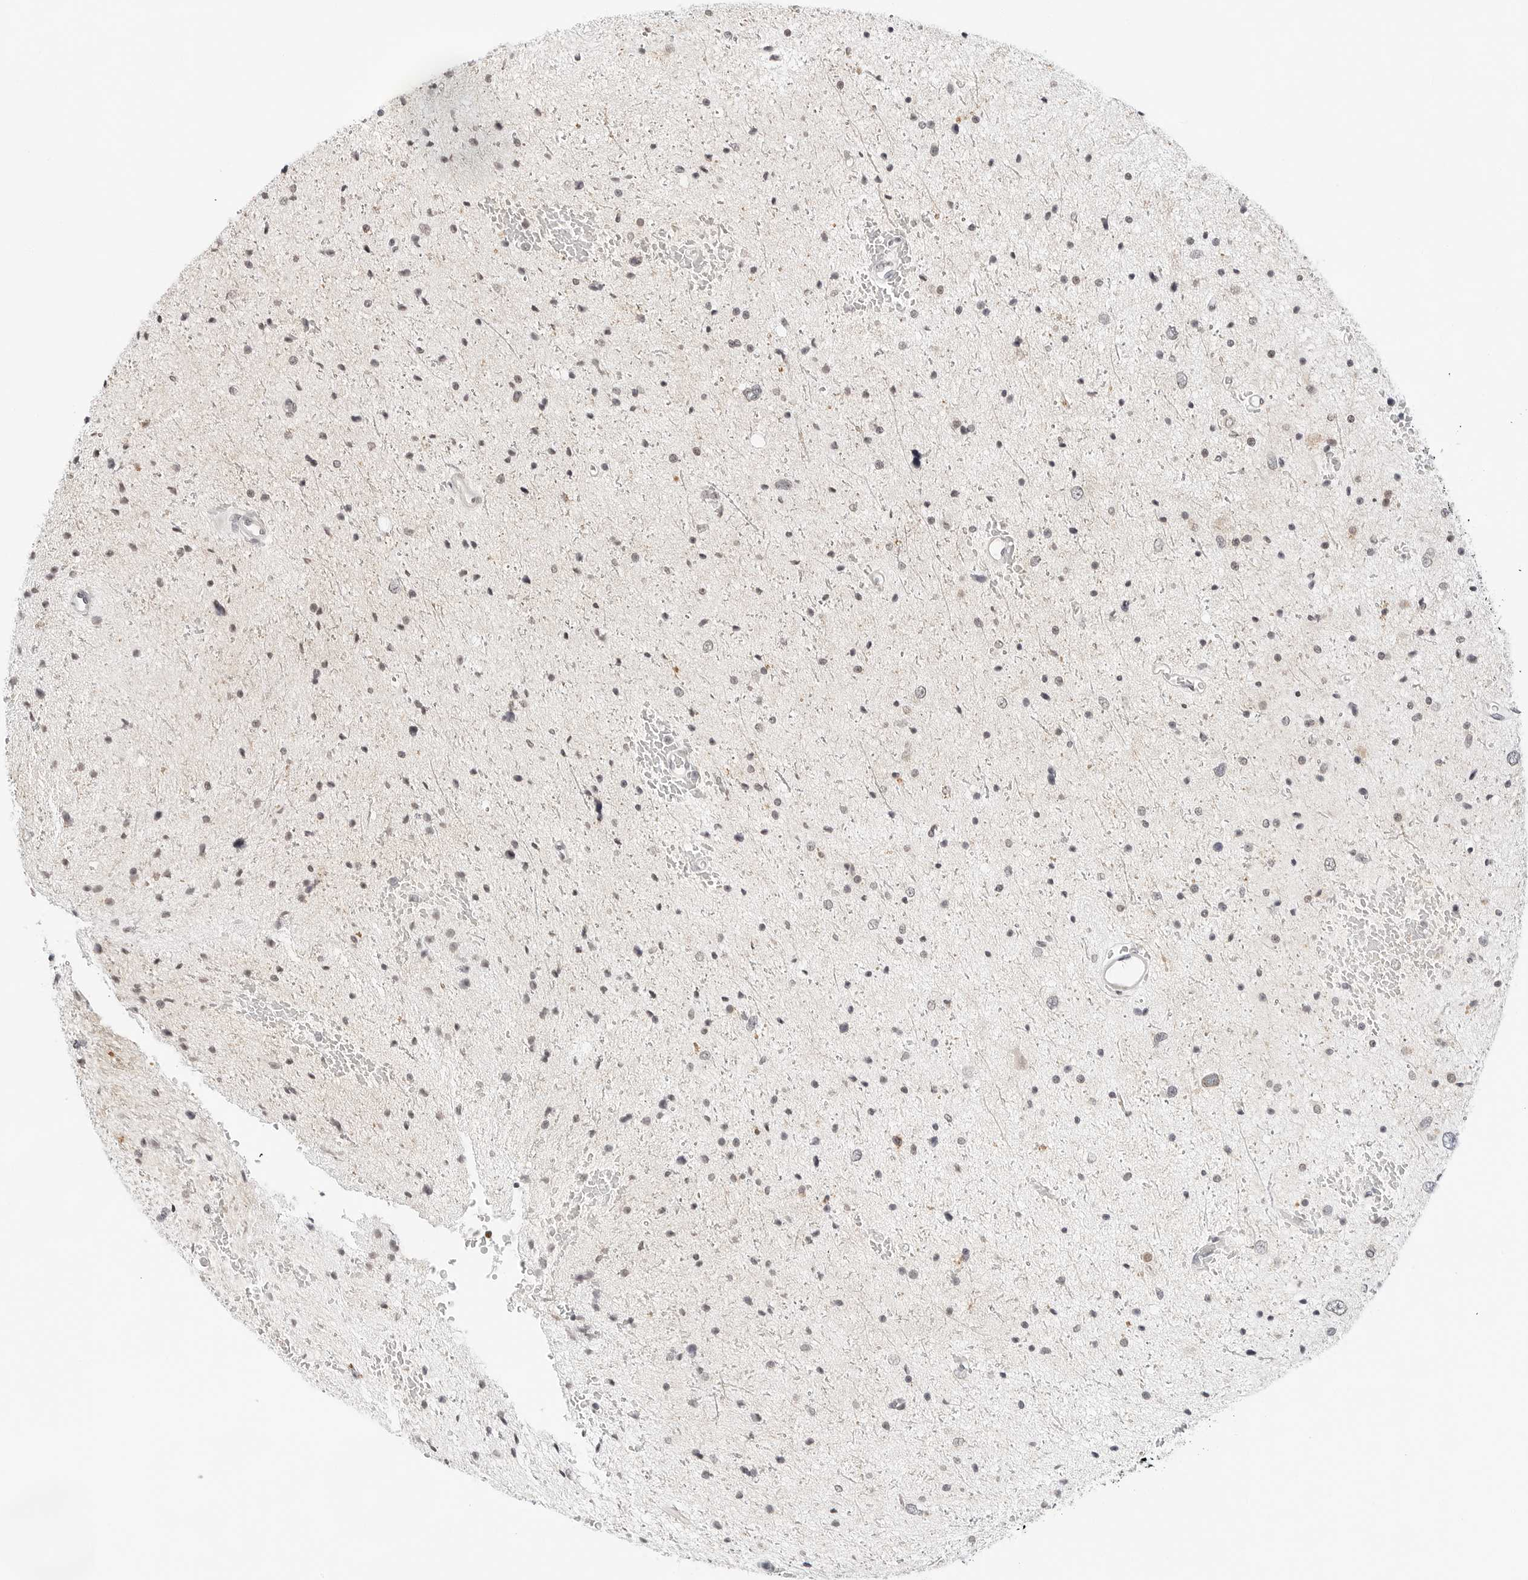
{"staining": {"intensity": "weak", "quantity": "<25%", "location": "nuclear"}, "tissue": "glioma", "cell_type": "Tumor cells", "image_type": "cancer", "snomed": [{"axis": "morphology", "description": "Glioma, malignant, Low grade"}, {"axis": "topography", "description": "Brain"}], "caption": "This is an immunohistochemistry histopathology image of glioma. There is no positivity in tumor cells.", "gene": "PARP10", "patient": {"sex": "female", "age": 37}}